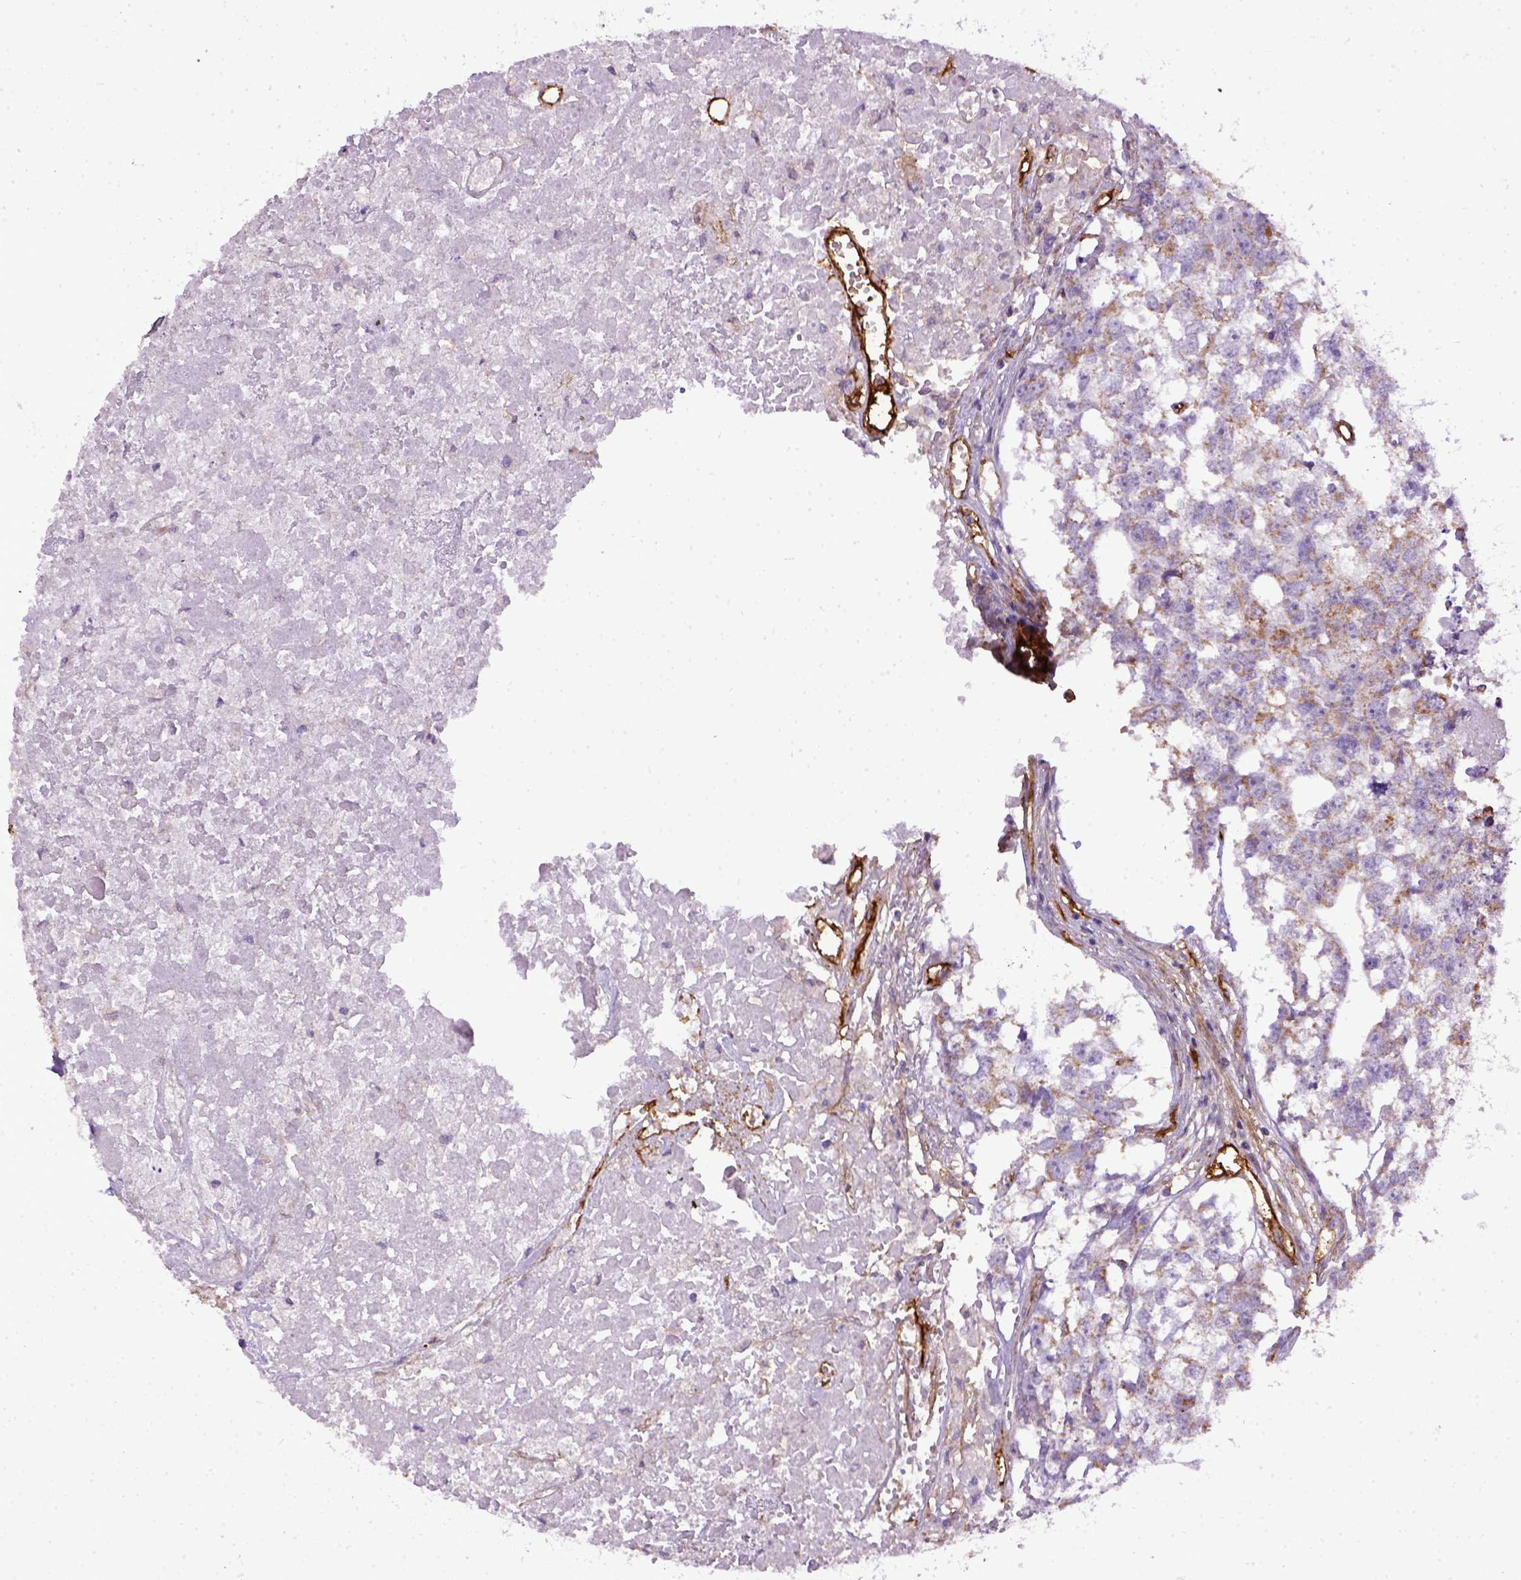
{"staining": {"intensity": "weak", "quantity": "25%-75%", "location": "cytoplasmic/membranous"}, "tissue": "testis cancer", "cell_type": "Tumor cells", "image_type": "cancer", "snomed": [{"axis": "morphology", "description": "Carcinoma, Embryonal, NOS"}, {"axis": "morphology", "description": "Teratoma, malignant, NOS"}, {"axis": "topography", "description": "Testis"}], "caption": "The image reveals a brown stain indicating the presence of a protein in the cytoplasmic/membranous of tumor cells in embryonal carcinoma (testis).", "gene": "ENG", "patient": {"sex": "male", "age": 44}}